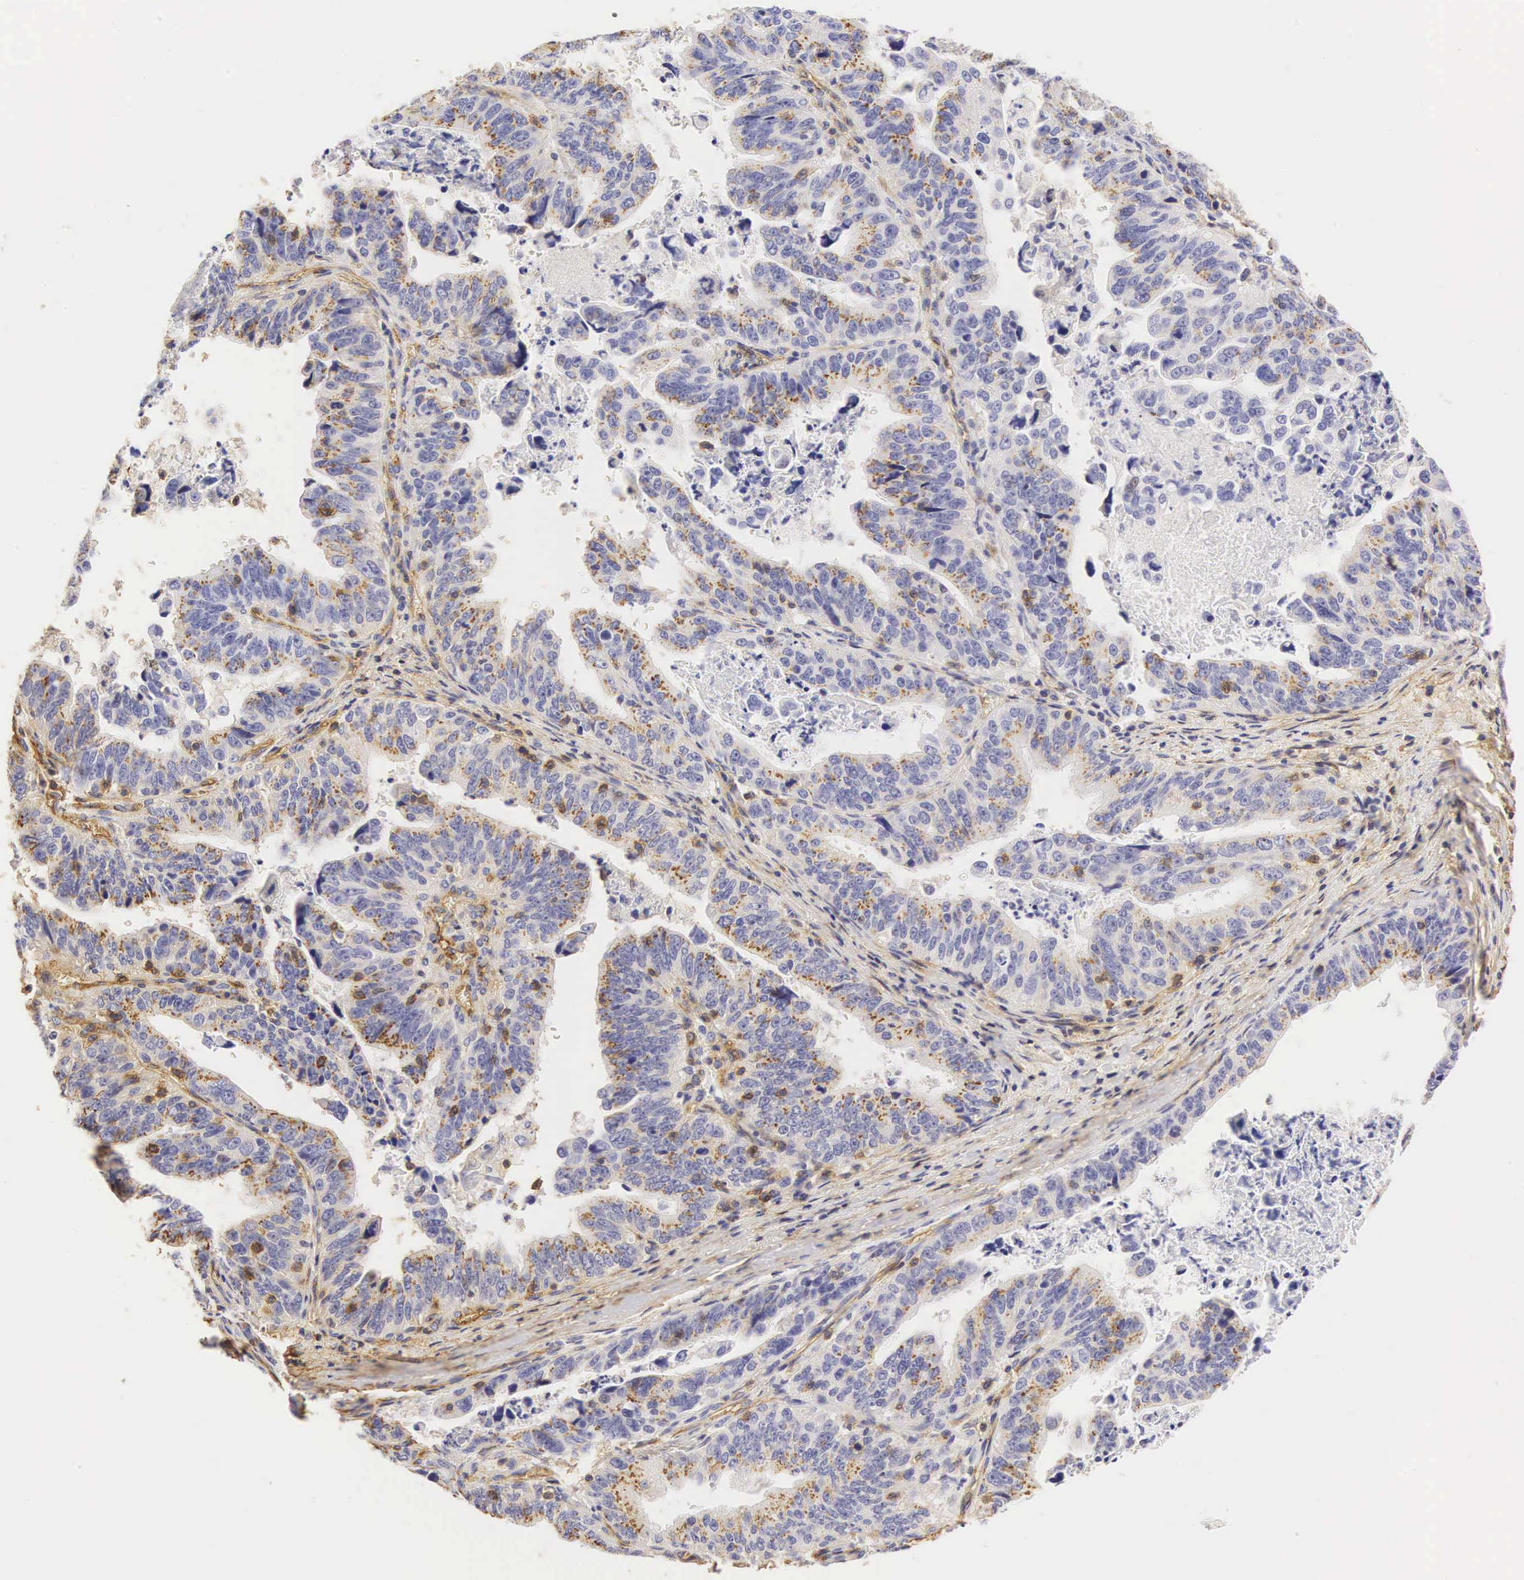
{"staining": {"intensity": "moderate", "quantity": "25%-75%", "location": "cytoplasmic/membranous"}, "tissue": "stomach cancer", "cell_type": "Tumor cells", "image_type": "cancer", "snomed": [{"axis": "morphology", "description": "Adenocarcinoma, NOS"}, {"axis": "topography", "description": "Stomach, upper"}], "caption": "Immunohistochemical staining of human stomach adenocarcinoma displays moderate cytoplasmic/membranous protein expression in approximately 25%-75% of tumor cells.", "gene": "CD99", "patient": {"sex": "female", "age": 50}}